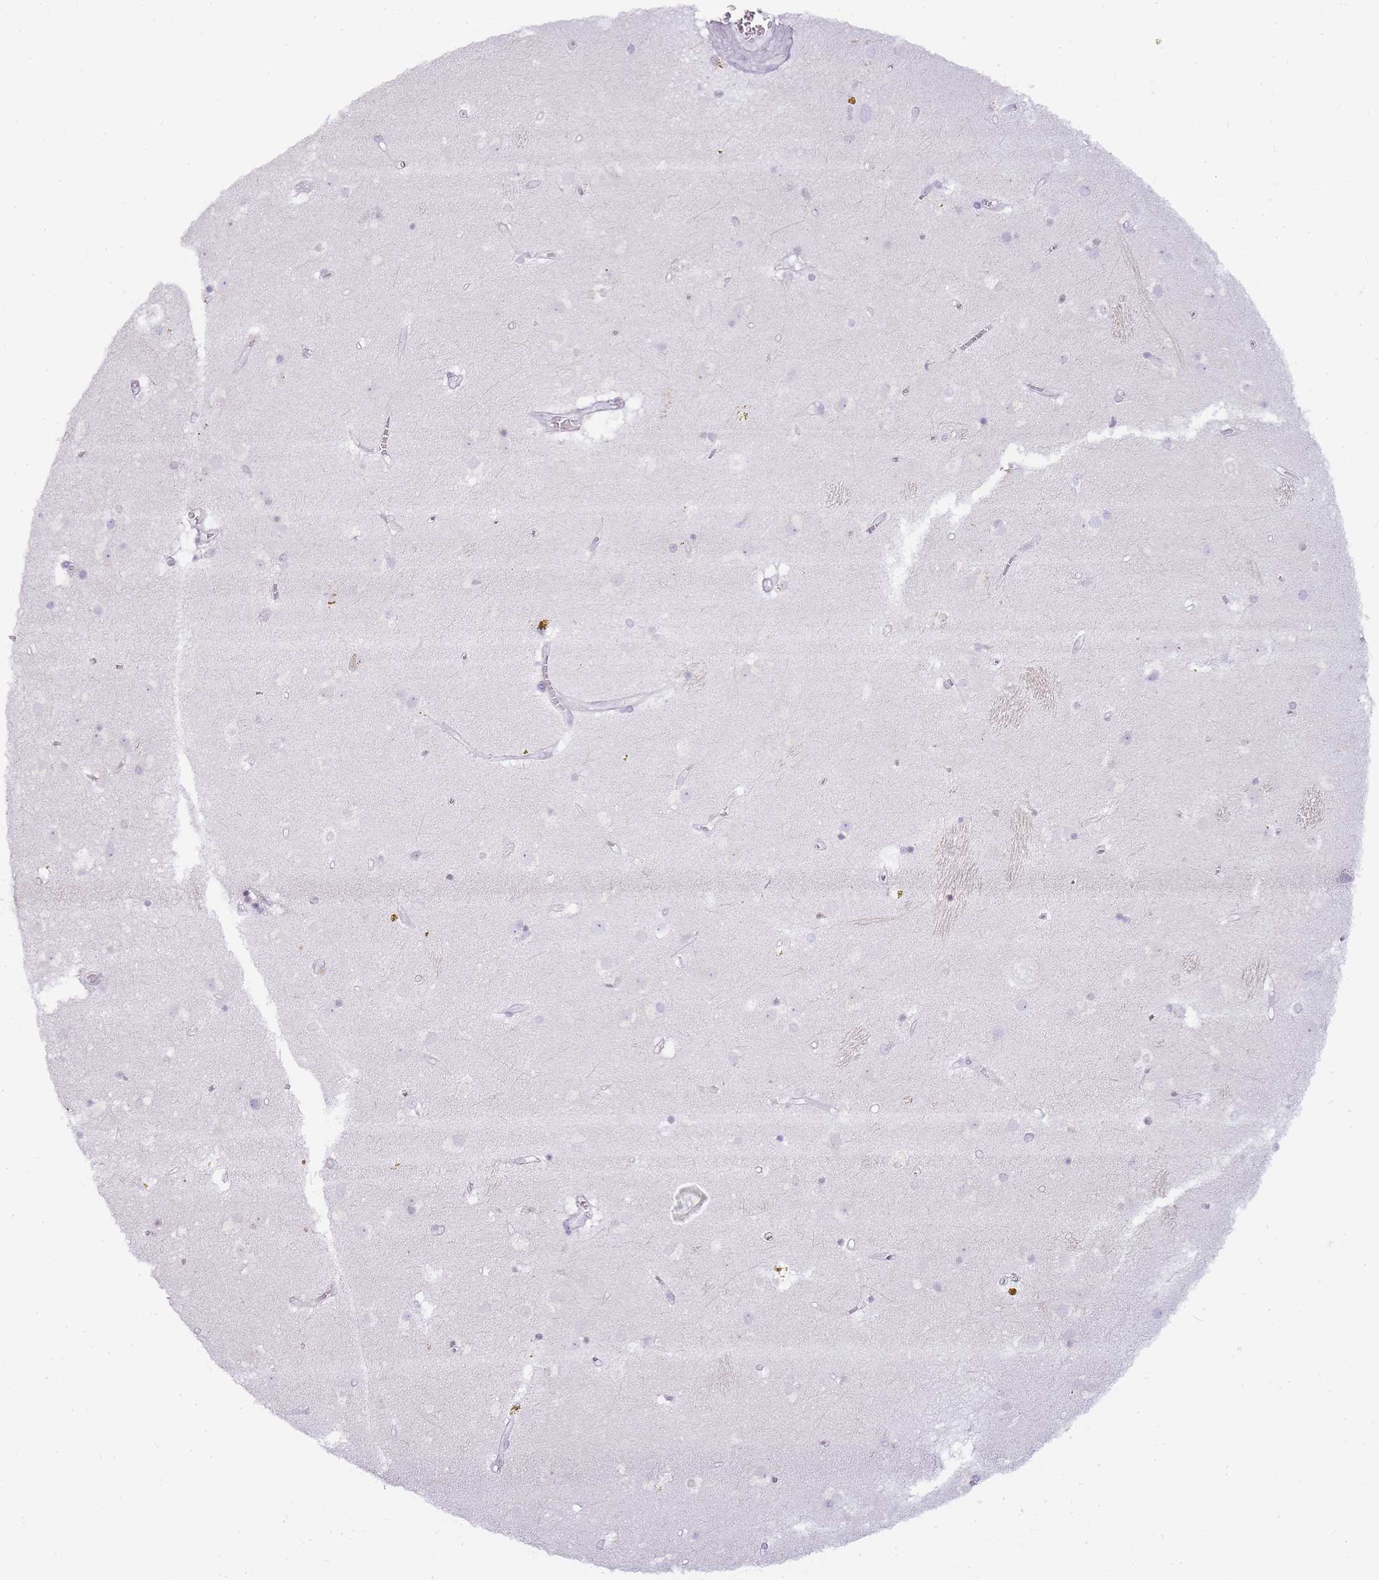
{"staining": {"intensity": "negative", "quantity": "none", "location": "none"}, "tissue": "caudate", "cell_type": "Glial cells", "image_type": "normal", "snomed": [{"axis": "morphology", "description": "Normal tissue, NOS"}, {"axis": "topography", "description": "Lateral ventricle wall"}], "caption": "Immunohistochemistry of normal human caudate reveals no staining in glial cells.", "gene": "JAKMIP1", "patient": {"sex": "male", "age": 70}}